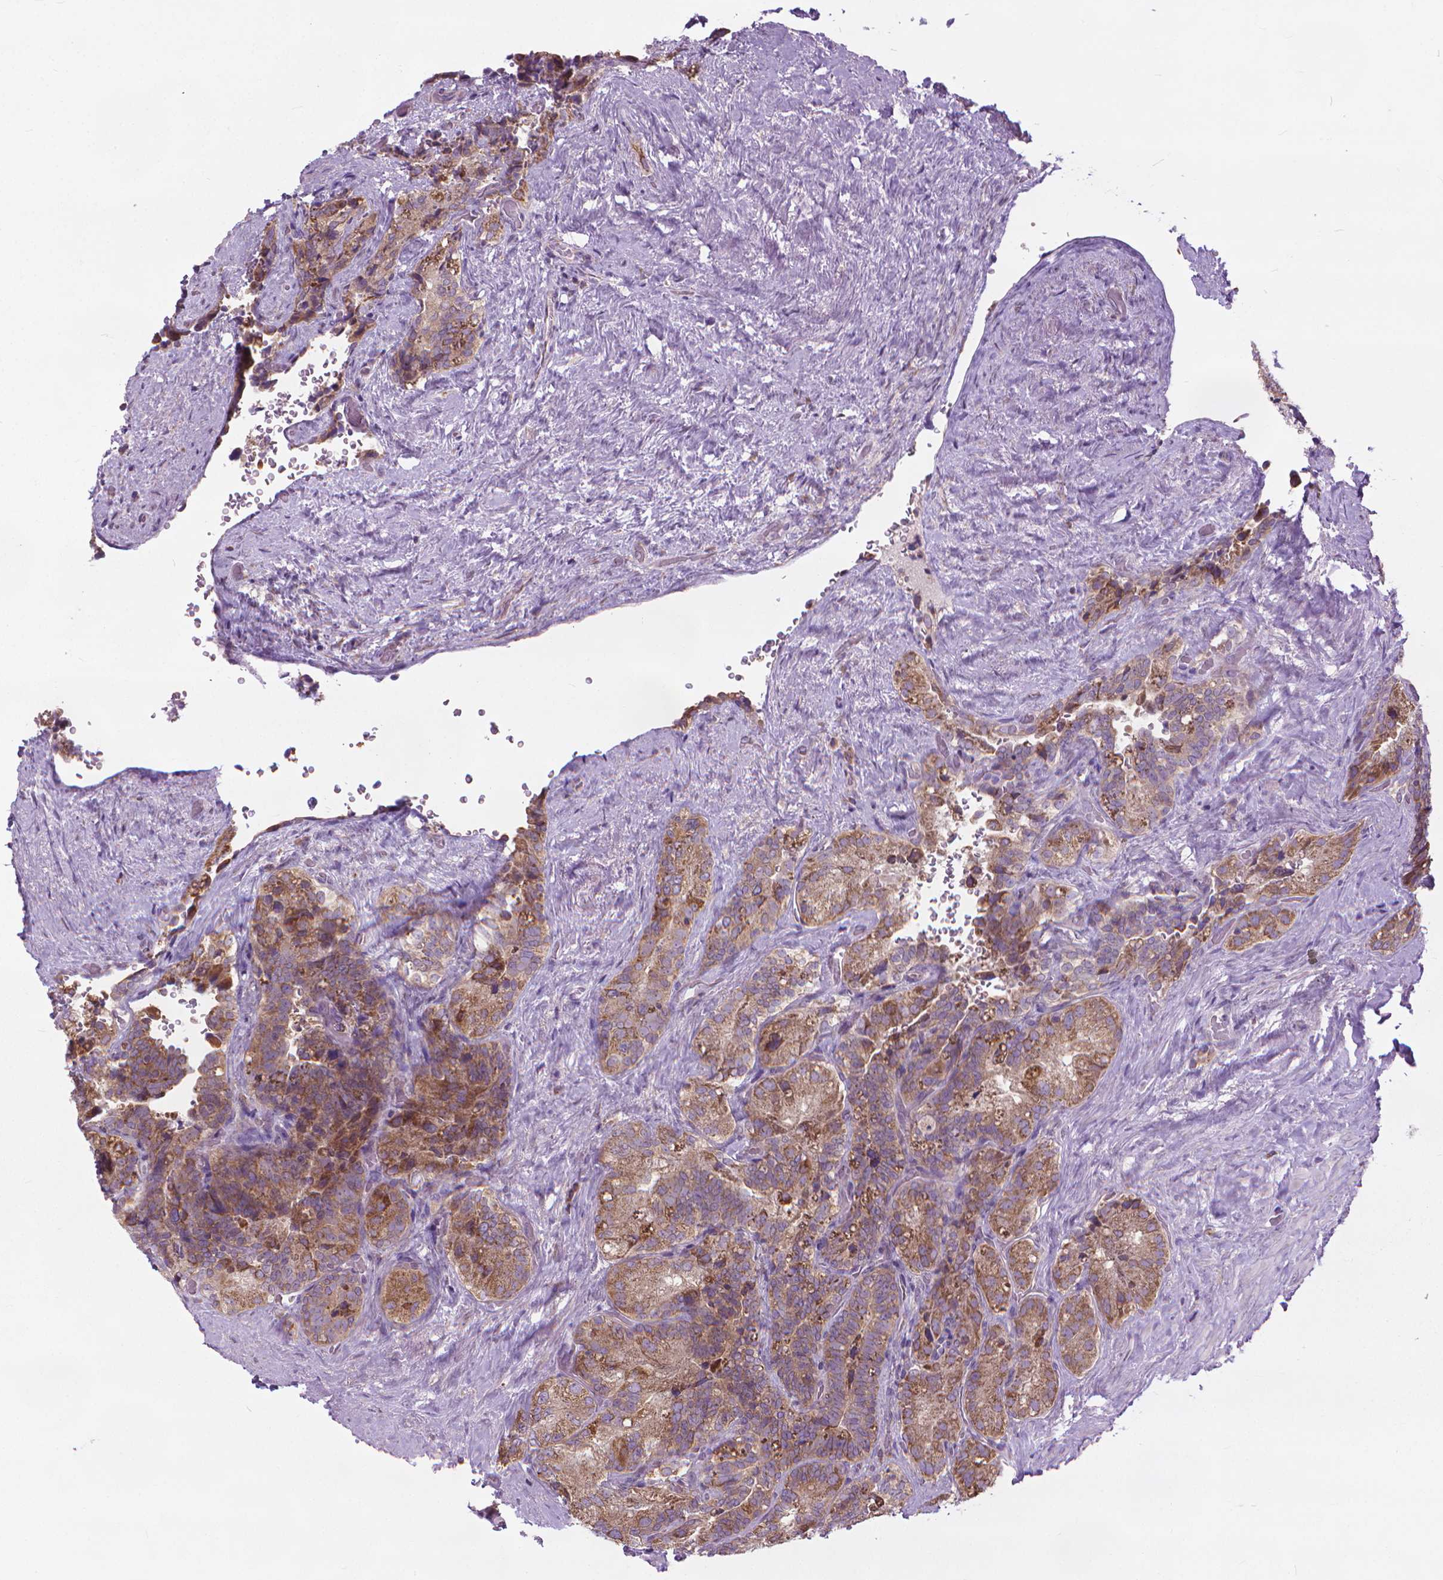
{"staining": {"intensity": "moderate", "quantity": ">75%", "location": "cytoplasmic/membranous"}, "tissue": "seminal vesicle", "cell_type": "Glandular cells", "image_type": "normal", "snomed": [{"axis": "morphology", "description": "Normal tissue, NOS"}, {"axis": "topography", "description": "Seminal veicle"}], "caption": "Human seminal vesicle stained for a protein (brown) reveals moderate cytoplasmic/membranous positive positivity in about >75% of glandular cells.", "gene": "NUDT1", "patient": {"sex": "male", "age": 69}}